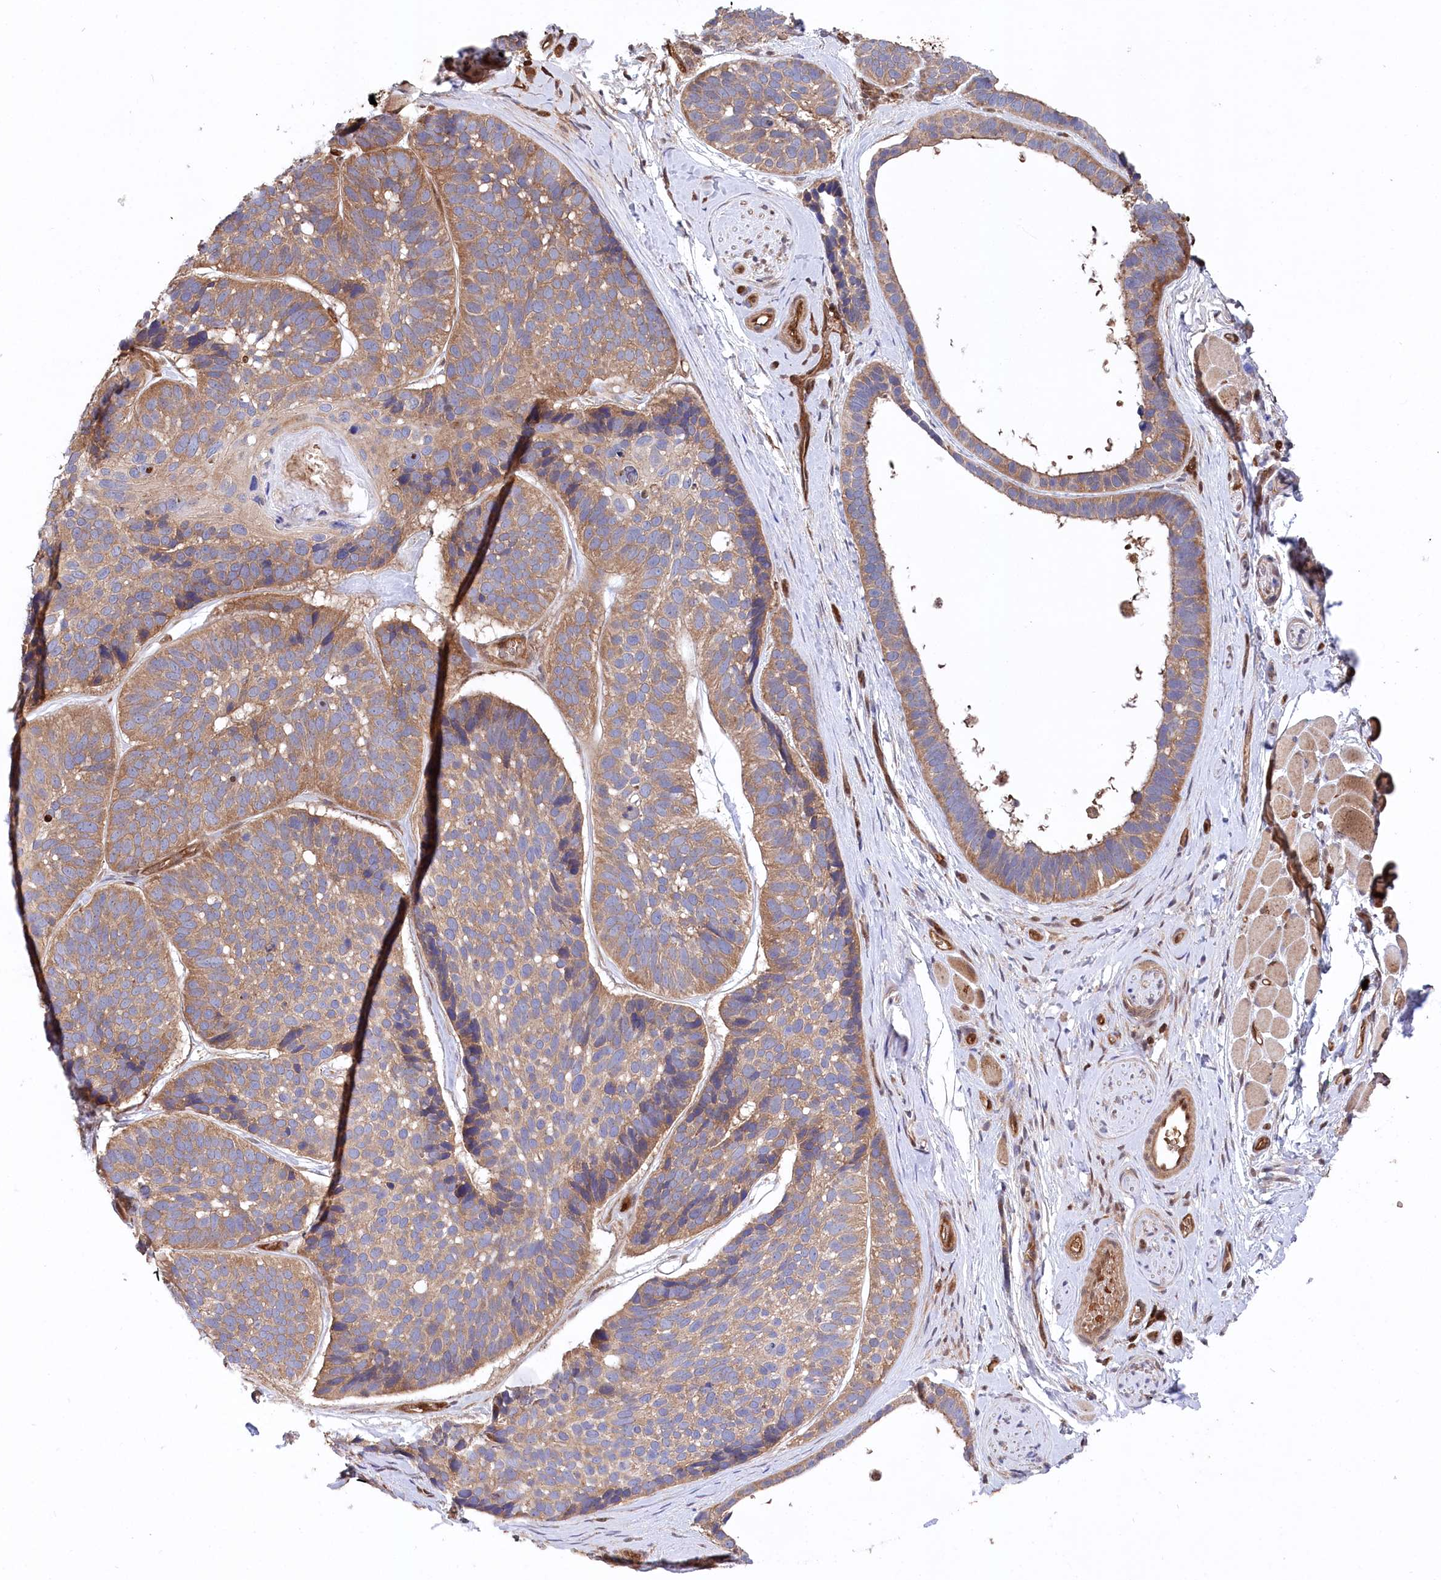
{"staining": {"intensity": "moderate", "quantity": ">75%", "location": "cytoplasmic/membranous"}, "tissue": "skin cancer", "cell_type": "Tumor cells", "image_type": "cancer", "snomed": [{"axis": "morphology", "description": "Basal cell carcinoma"}, {"axis": "topography", "description": "Skin"}], "caption": "Human skin cancer stained for a protein (brown) displays moderate cytoplasmic/membranous positive expression in approximately >75% of tumor cells.", "gene": "LSG1", "patient": {"sex": "male", "age": 62}}